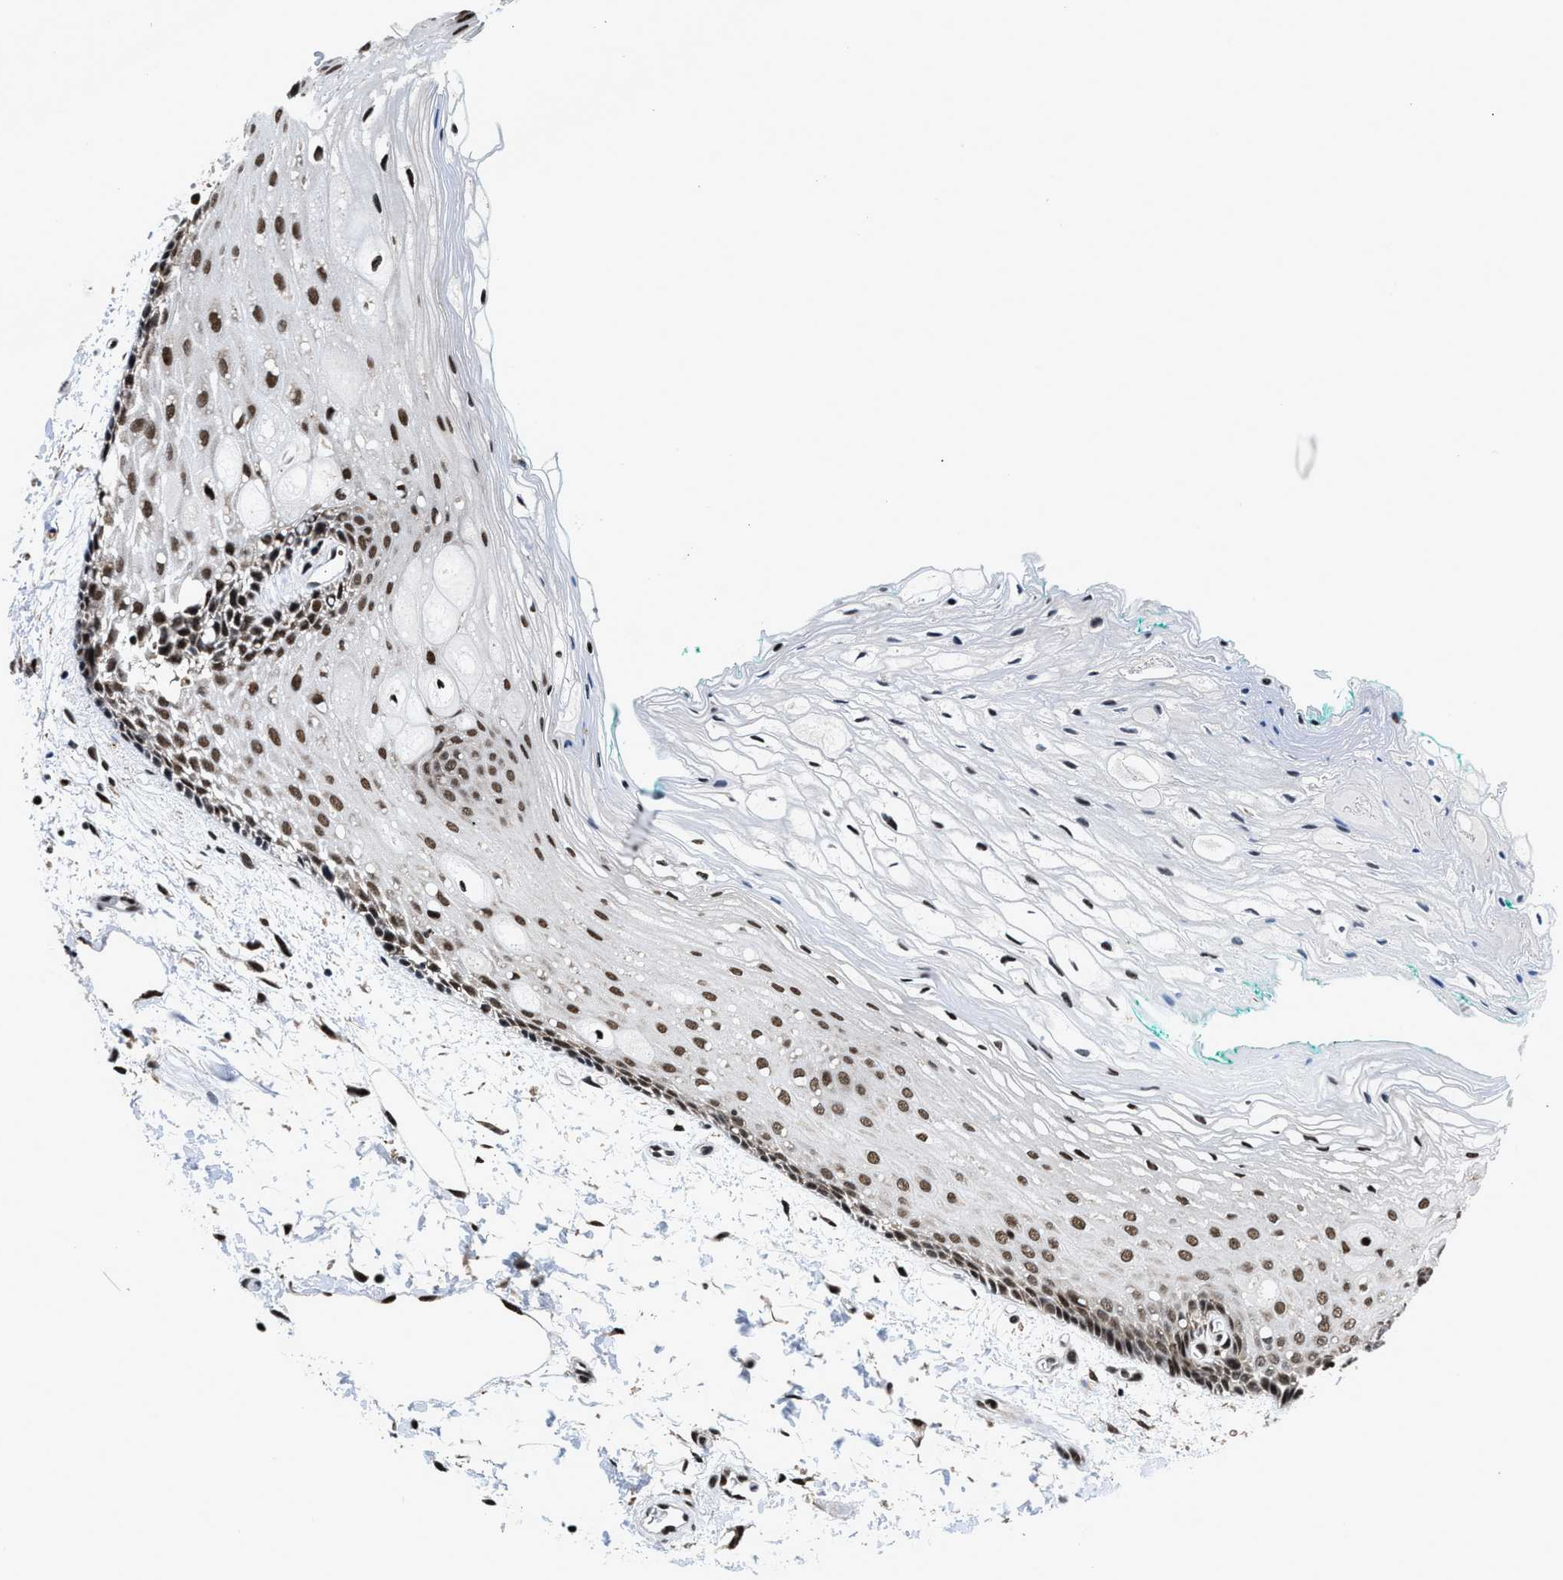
{"staining": {"intensity": "strong", "quantity": ">75%", "location": "nuclear"}, "tissue": "oral mucosa", "cell_type": "Squamous epithelial cells", "image_type": "normal", "snomed": [{"axis": "morphology", "description": "Normal tissue, NOS"}, {"axis": "topography", "description": "Skeletal muscle"}, {"axis": "topography", "description": "Oral tissue"}, {"axis": "topography", "description": "Peripheral nerve tissue"}], "caption": "Protein analysis of unremarkable oral mucosa reveals strong nuclear staining in approximately >75% of squamous epithelial cells.", "gene": "HNRNPF", "patient": {"sex": "female", "age": 84}}